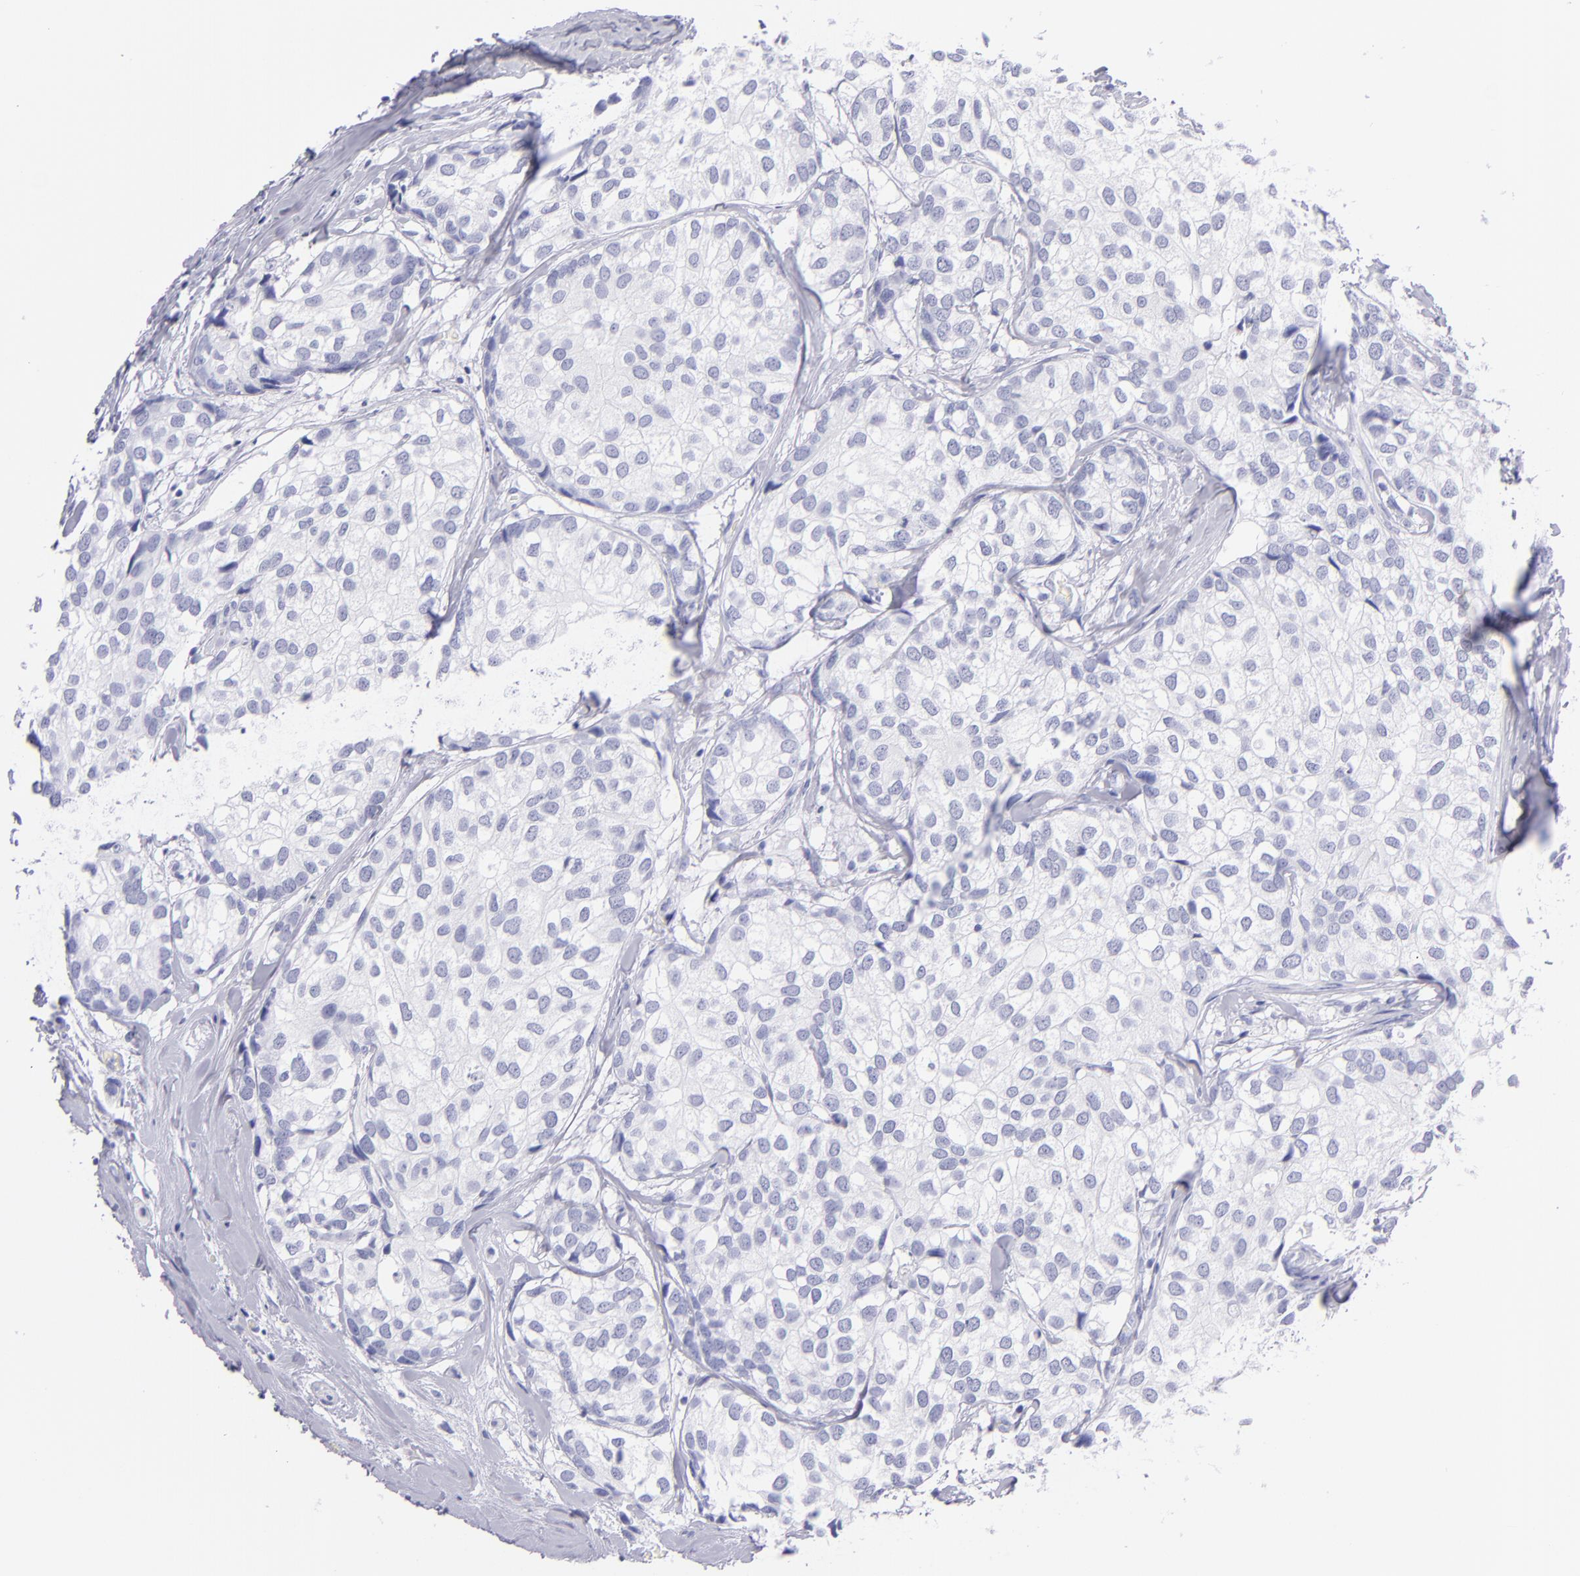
{"staining": {"intensity": "negative", "quantity": "none", "location": "none"}, "tissue": "breast cancer", "cell_type": "Tumor cells", "image_type": "cancer", "snomed": [{"axis": "morphology", "description": "Duct carcinoma"}, {"axis": "topography", "description": "Breast"}], "caption": "Photomicrograph shows no protein positivity in tumor cells of breast cancer tissue.", "gene": "PRPH", "patient": {"sex": "female", "age": 68}}